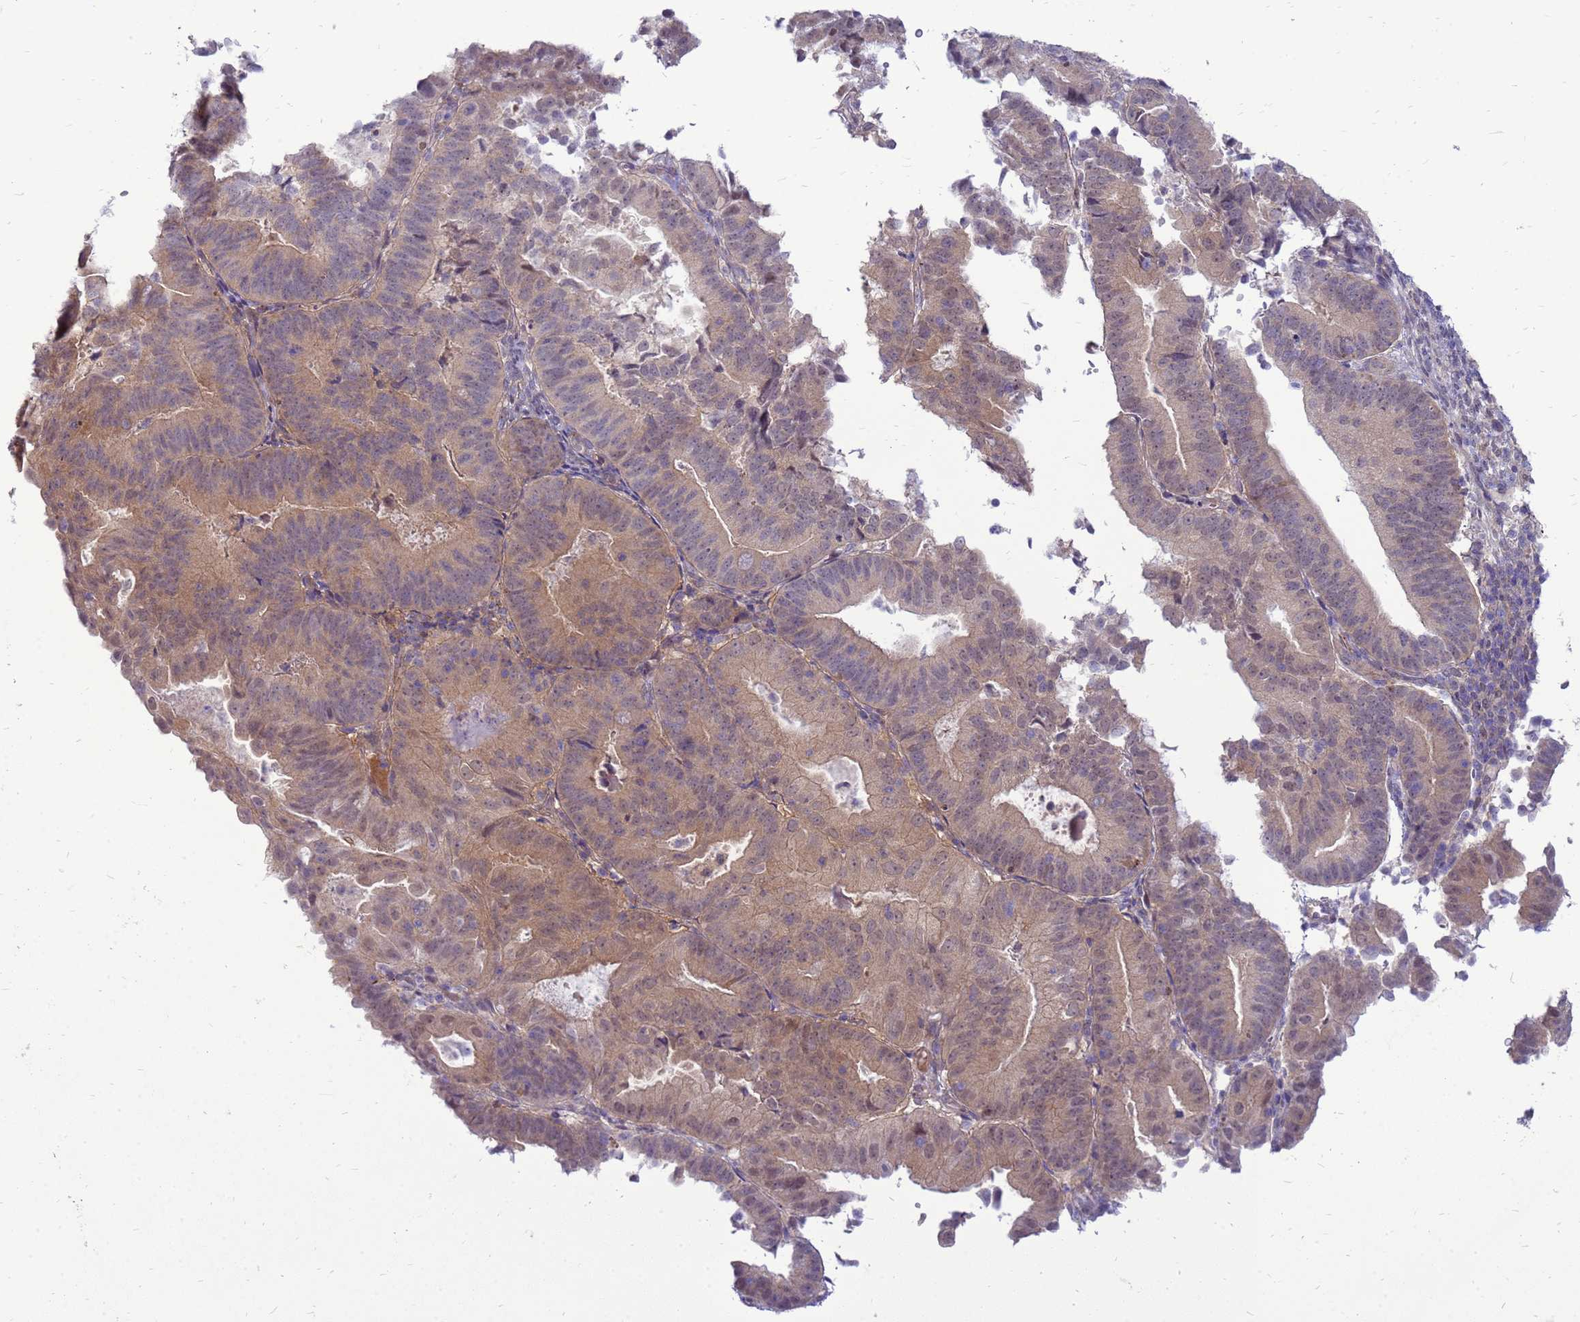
{"staining": {"intensity": "weak", "quantity": ">75%", "location": "cytoplasmic/membranous"}, "tissue": "endometrial cancer", "cell_type": "Tumor cells", "image_type": "cancer", "snomed": [{"axis": "morphology", "description": "Adenocarcinoma, NOS"}, {"axis": "topography", "description": "Endometrium"}], "caption": "Human endometrial adenocarcinoma stained for a protein (brown) demonstrates weak cytoplasmic/membranous positive staining in approximately >75% of tumor cells.", "gene": "ENOPH1", "patient": {"sex": "female", "age": 70}}